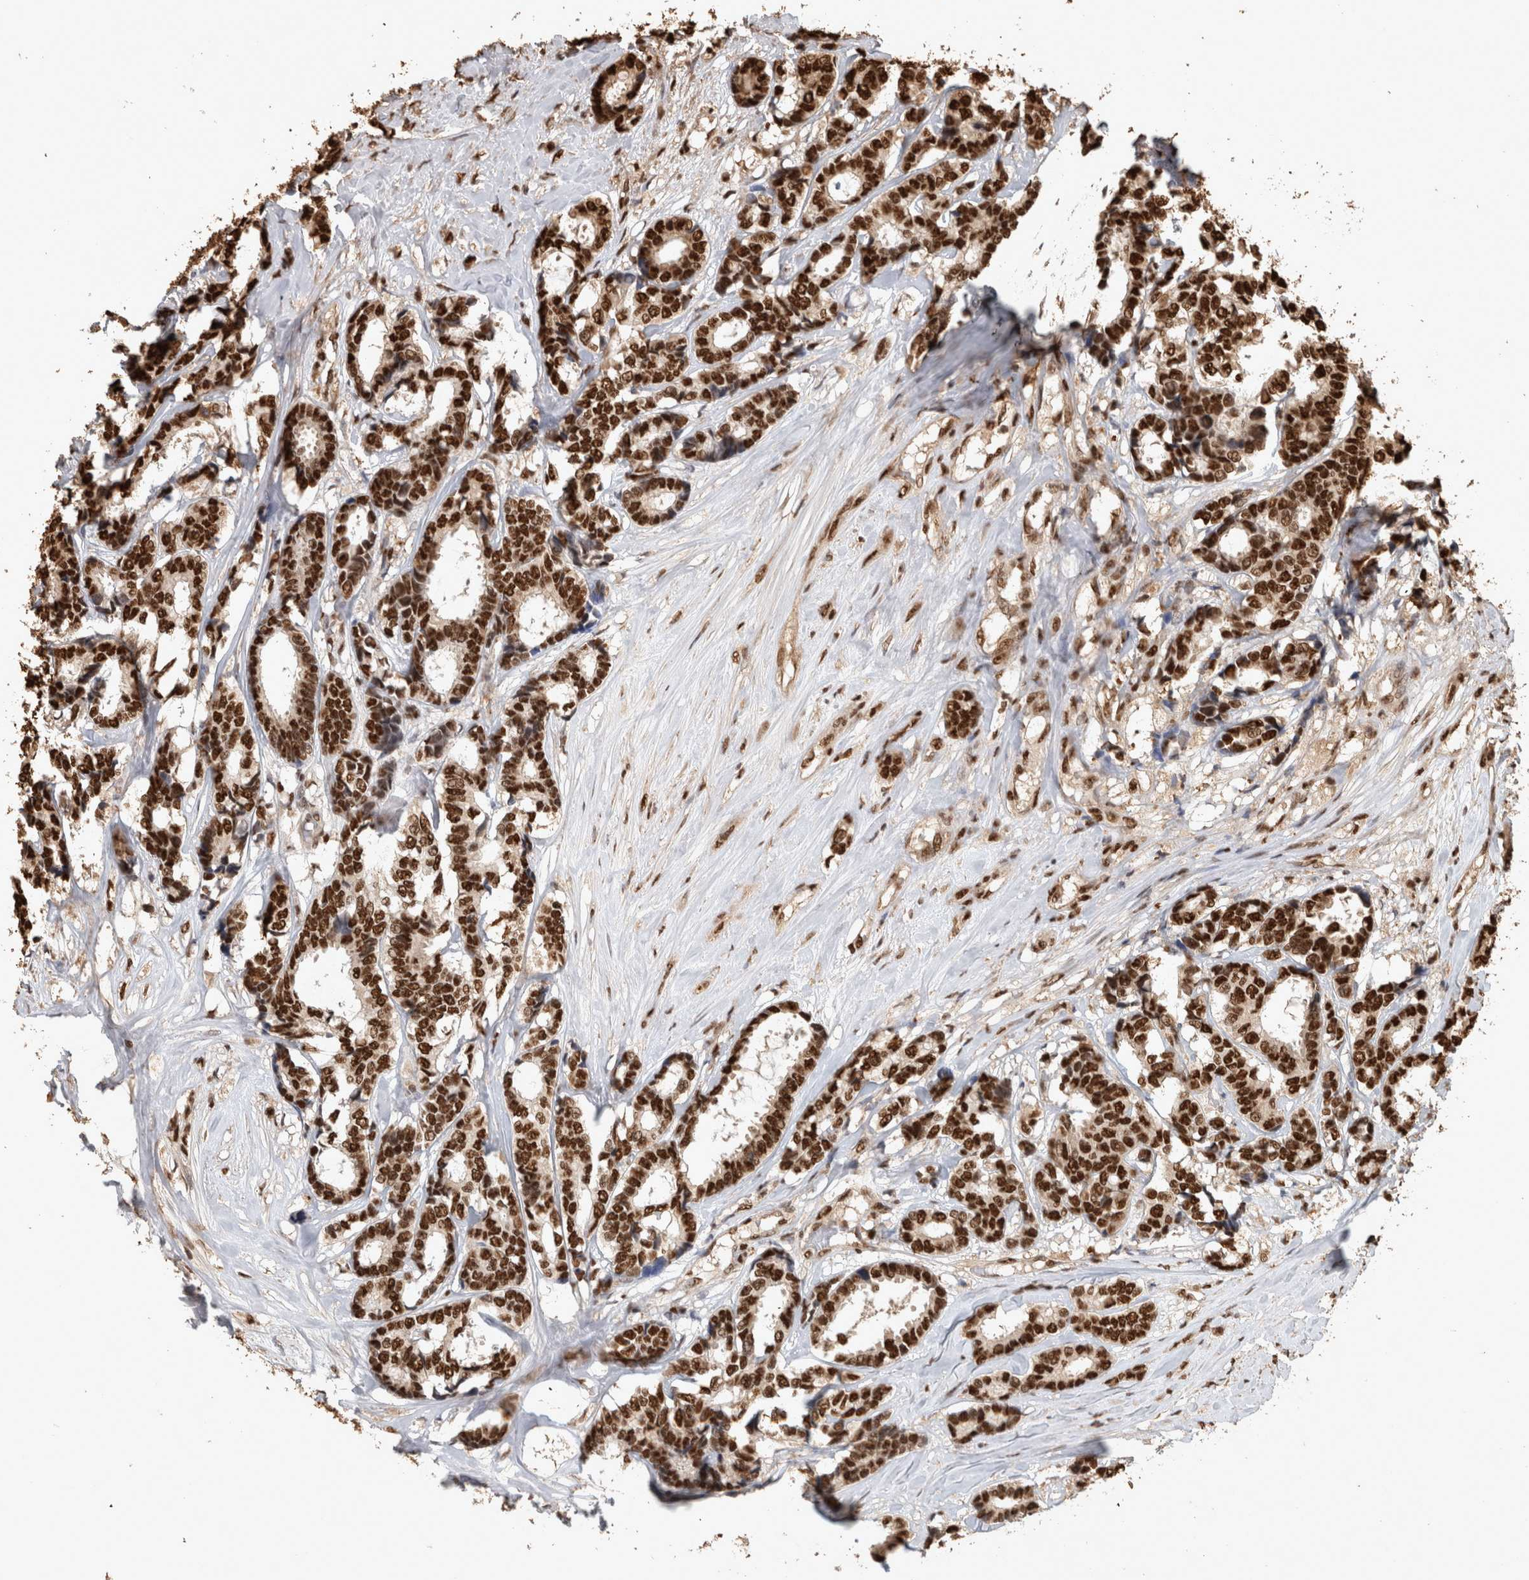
{"staining": {"intensity": "strong", "quantity": ">75%", "location": "nuclear"}, "tissue": "breast cancer", "cell_type": "Tumor cells", "image_type": "cancer", "snomed": [{"axis": "morphology", "description": "Duct carcinoma"}, {"axis": "topography", "description": "Breast"}], "caption": "Immunohistochemical staining of infiltrating ductal carcinoma (breast) displays strong nuclear protein staining in about >75% of tumor cells.", "gene": "RAD50", "patient": {"sex": "female", "age": 87}}